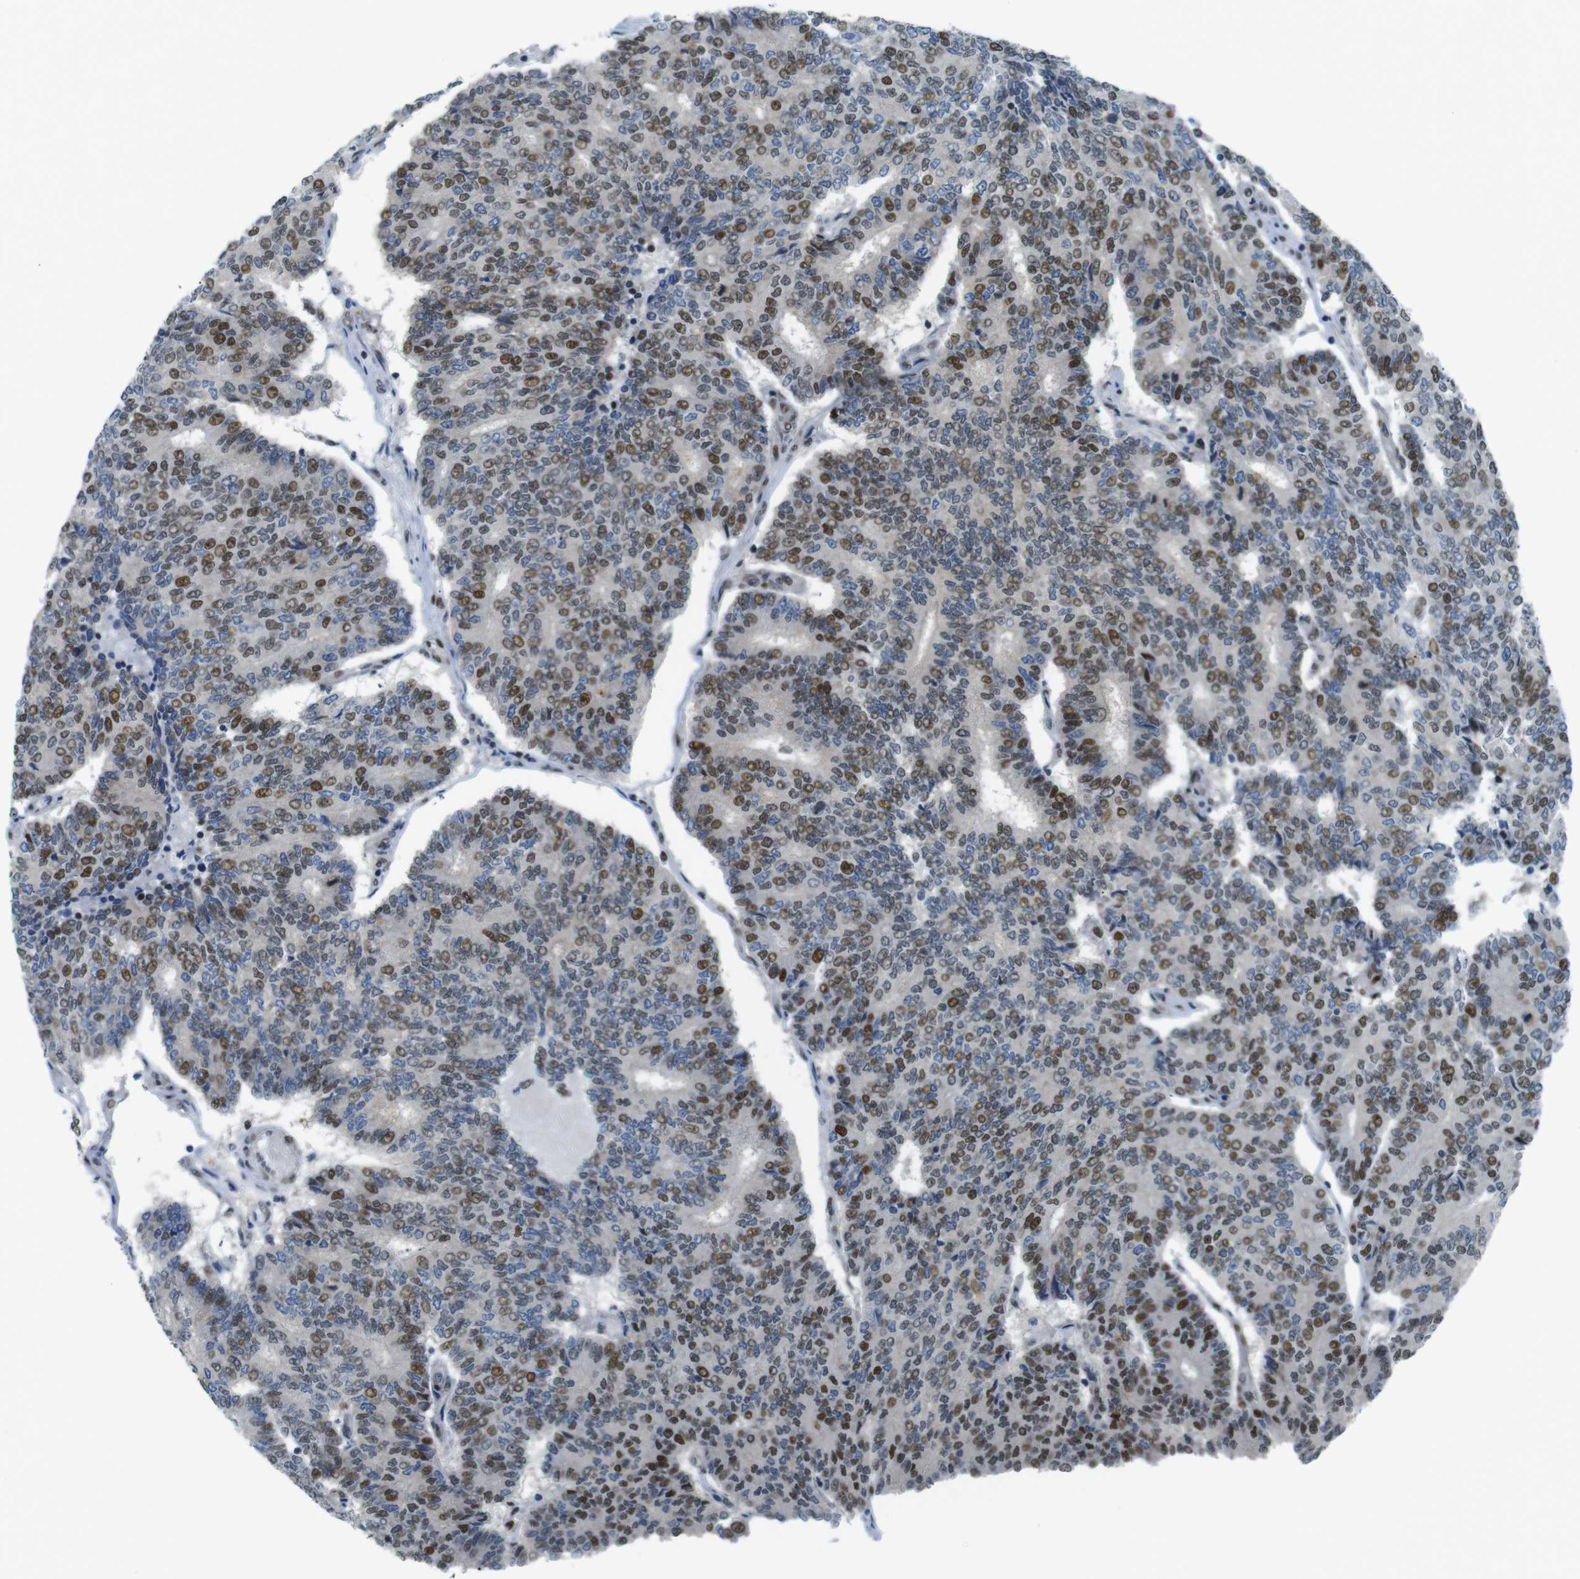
{"staining": {"intensity": "moderate", "quantity": "25%-75%", "location": "nuclear"}, "tissue": "prostate cancer", "cell_type": "Tumor cells", "image_type": "cancer", "snomed": [{"axis": "morphology", "description": "Normal tissue, NOS"}, {"axis": "morphology", "description": "Adenocarcinoma, High grade"}, {"axis": "topography", "description": "Prostate"}, {"axis": "topography", "description": "Seminal veicle"}], "caption": "Immunohistochemistry (IHC) micrograph of prostate cancer (high-grade adenocarcinoma) stained for a protein (brown), which shows medium levels of moderate nuclear expression in about 25%-75% of tumor cells.", "gene": "SMCO2", "patient": {"sex": "male", "age": 55}}